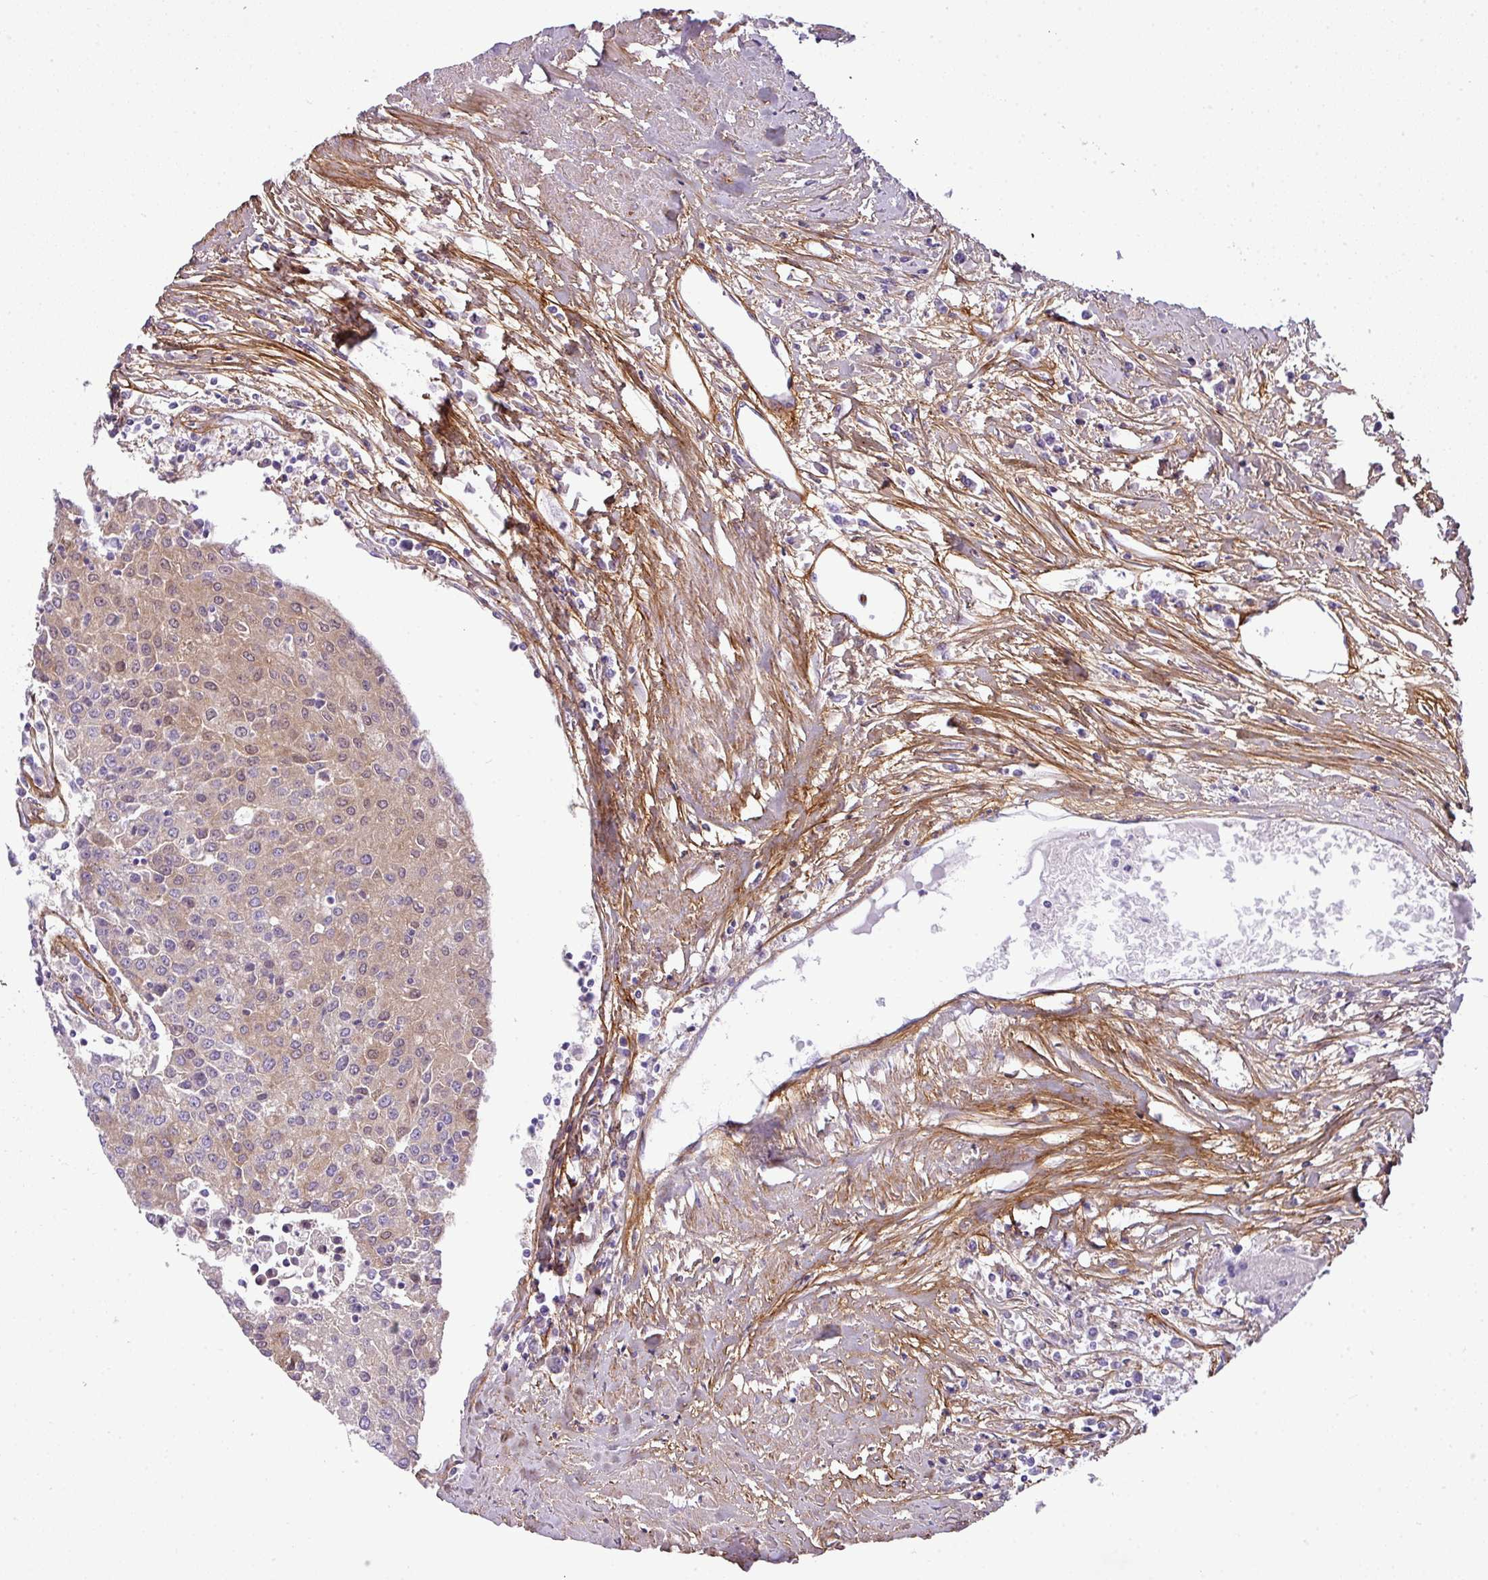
{"staining": {"intensity": "weak", "quantity": "25%-75%", "location": "cytoplasmic/membranous,nuclear"}, "tissue": "urothelial cancer", "cell_type": "Tumor cells", "image_type": "cancer", "snomed": [{"axis": "morphology", "description": "Urothelial carcinoma, High grade"}, {"axis": "topography", "description": "Urinary bladder"}], "caption": "A high-resolution histopathology image shows immunohistochemistry (IHC) staining of urothelial cancer, which shows weak cytoplasmic/membranous and nuclear expression in approximately 25%-75% of tumor cells.", "gene": "PARD6G", "patient": {"sex": "female", "age": 85}}